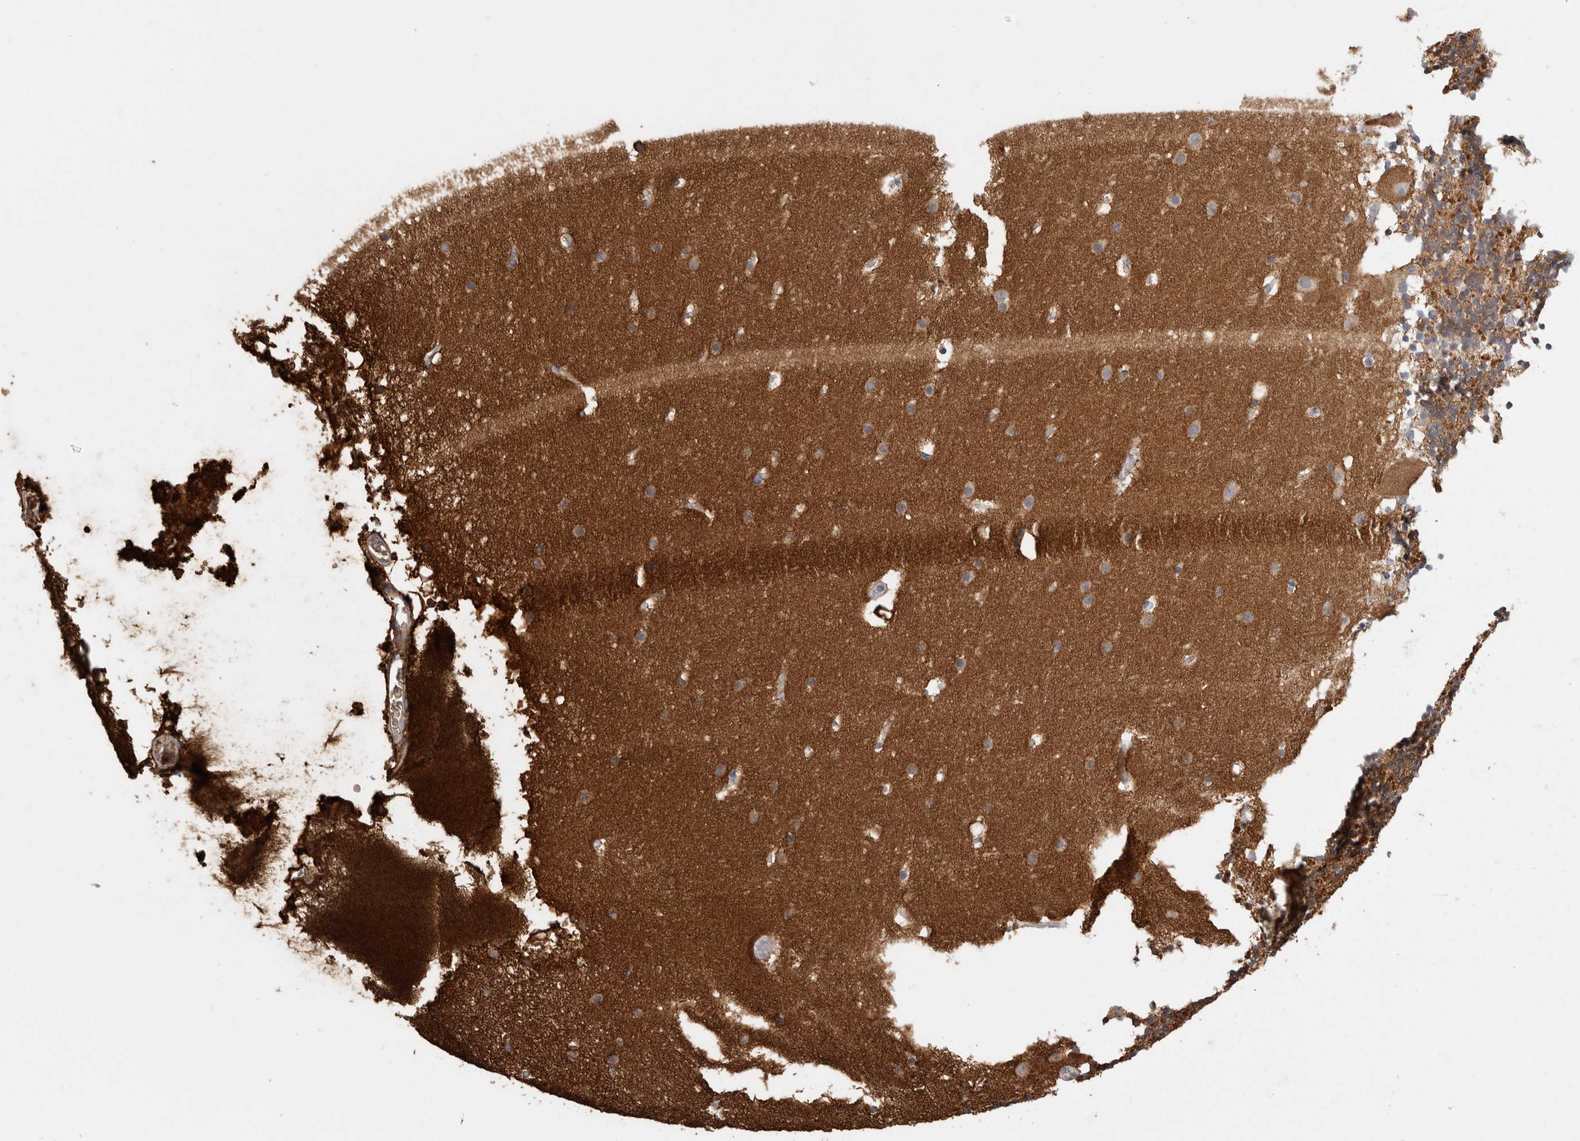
{"staining": {"intensity": "moderate", "quantity": "25%-75%", "location": "cytoplasmic/membranous"}, "tissue": "cerebellum", "cell_type": "Cells in granular layer", "image_type": "normal", "snomed": [{"axis": "morphology", "description": "Normal tissue, NOS"}, {"axis": "topography", "description": "Cerebellum"}], "caption": "Immunohistochemistry (IHC) (DAB (3,3'-diaminobenzidine)) staining of normal human cerebellum demonstrates moderate cytoplasmic/membranous protein positivity in about 25%-75% of cells in granular layer.", "gene": "PPP3CC", "patient": {"sex": "male", "age": 57}}